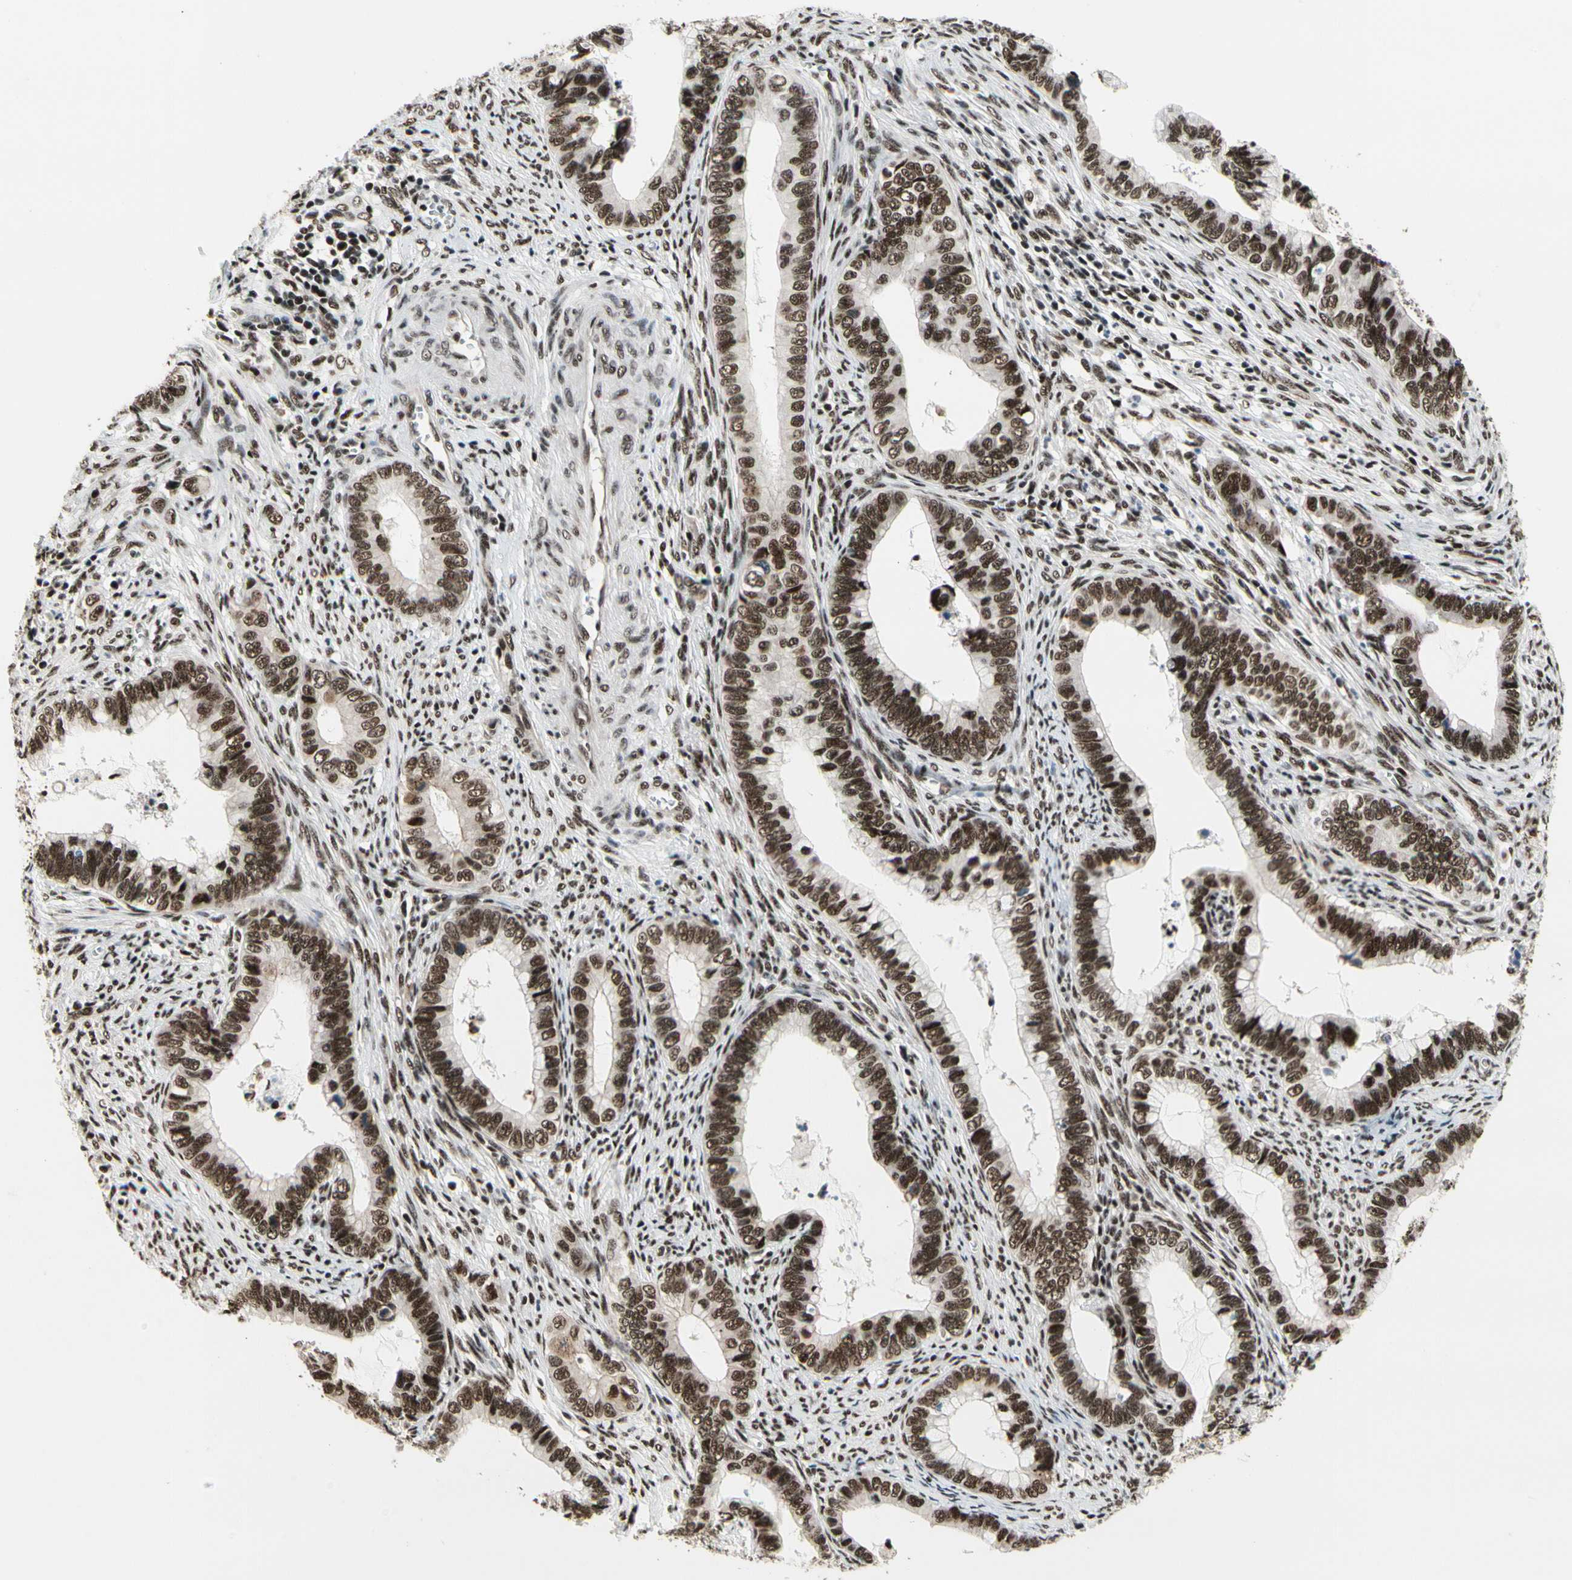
{"staining": {"intensity": "strong", "quantity": ">75%", "location": "nuclear"}, "tissue": "cervical cancer", "cell_type": "Tumor cells", "image_type": "cancer", "snomed": [{"axis": "morphology", "description": "Adenocarcinoma, NOS"}, {"axis": "topography", "description": "Cervix"}], "caption": "Immunohistochemical staining of adenocarcinoma (cervical) demonstrates high levels of strong nuclear protein positivity in about >75% of tumor cells.", "gene": "SRSF11", "patient": {"sex": "female", "age": 44}}